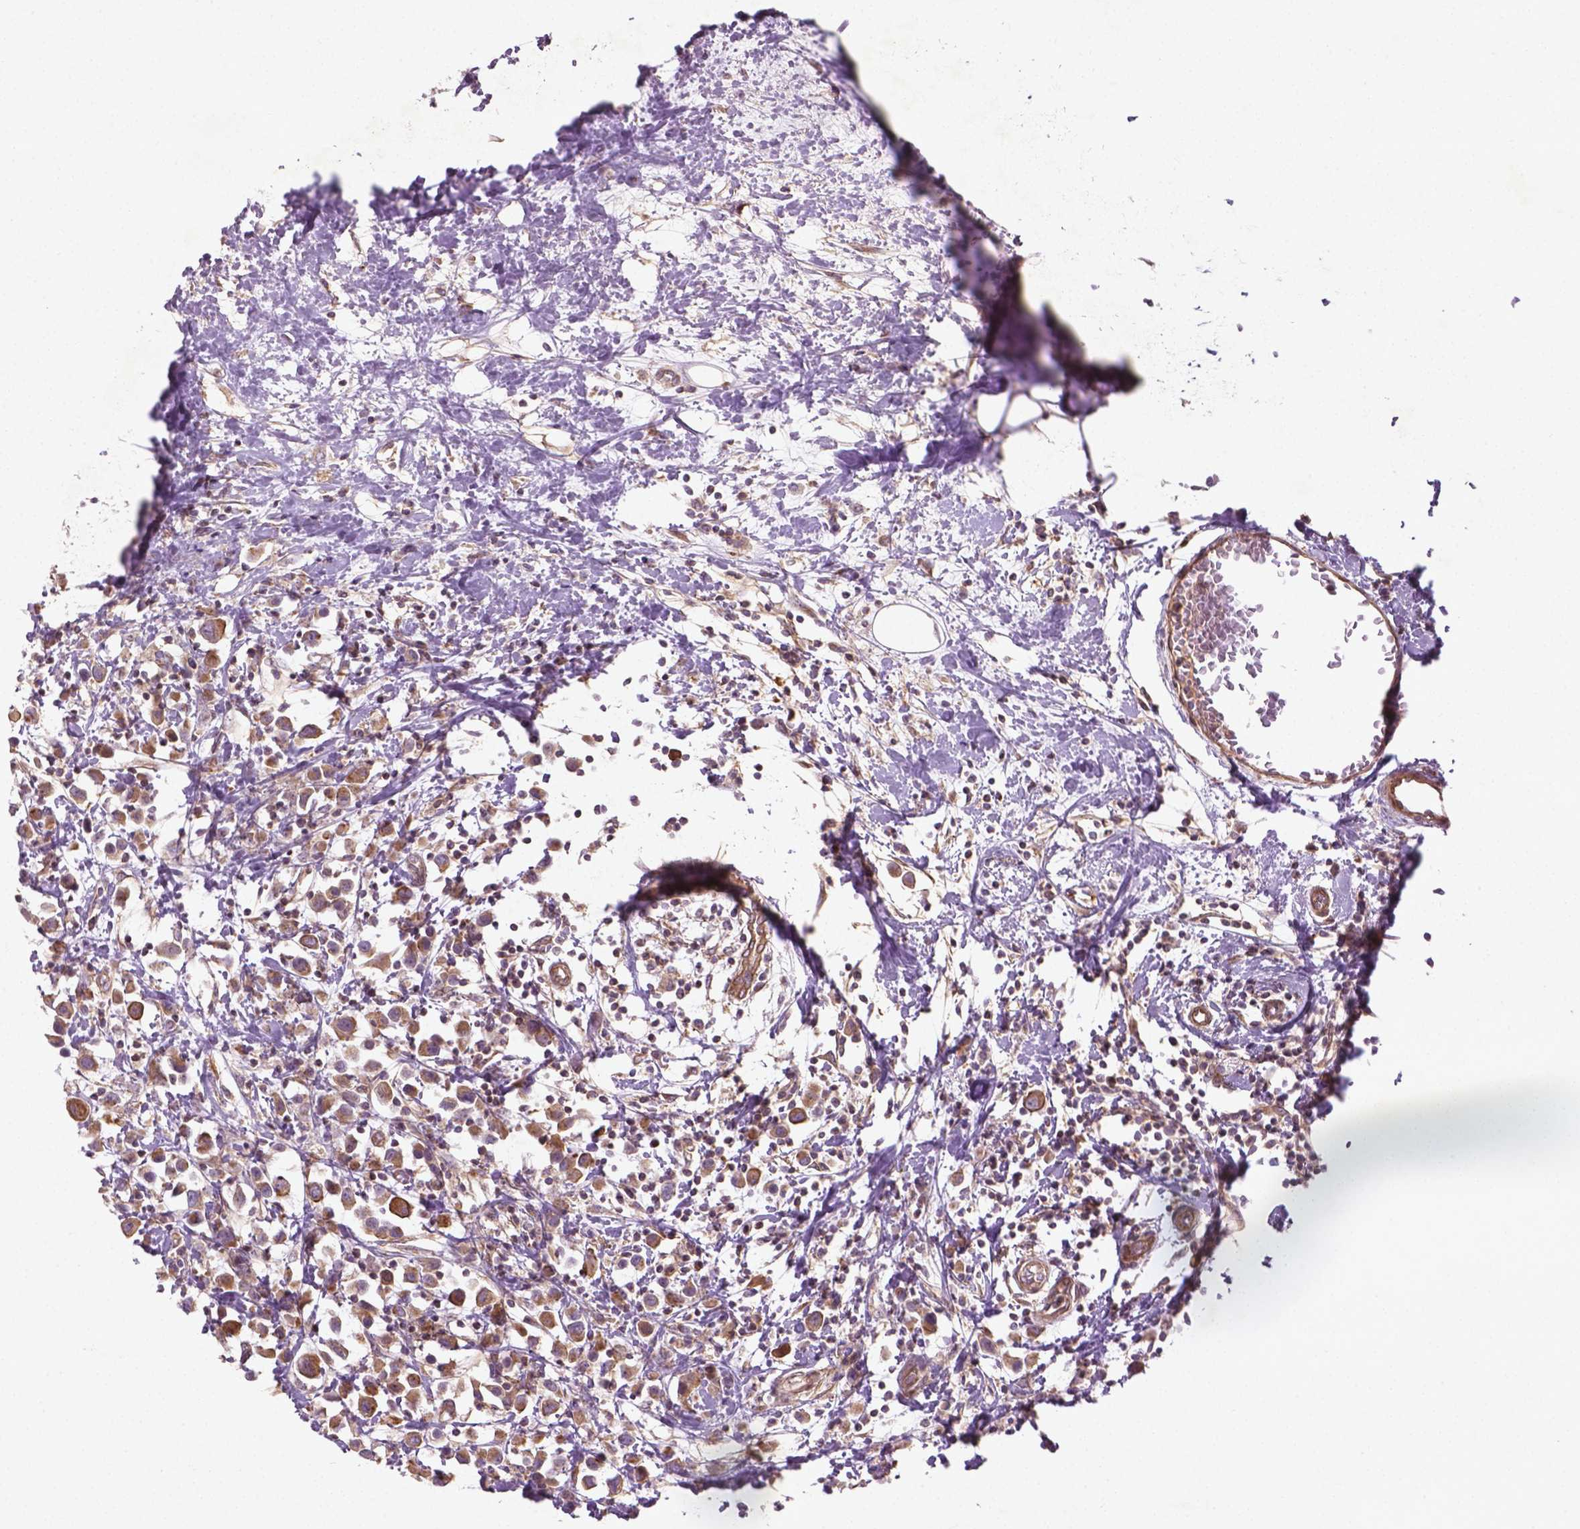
{"staining": {"intensity": "moderate", "quantity": ">75%", "location": "cytoplasmic/membranous"}, "tissue": "breast cancer", "cell_type": "Tumor cells", "image_type": "cancer", "snomed": [{"axis": "morphology", "description": "Duct carcinoma"}, {"axis": "topography", "description": "Breast"}], "caption": "Invasive ductal carcinoma (breast) tissue shows moderate cytoplasmic/membranous staining in approximately >75% of tumor cells", "gene": "TCHP", "patient": {"sex": "female", "age": 61}}